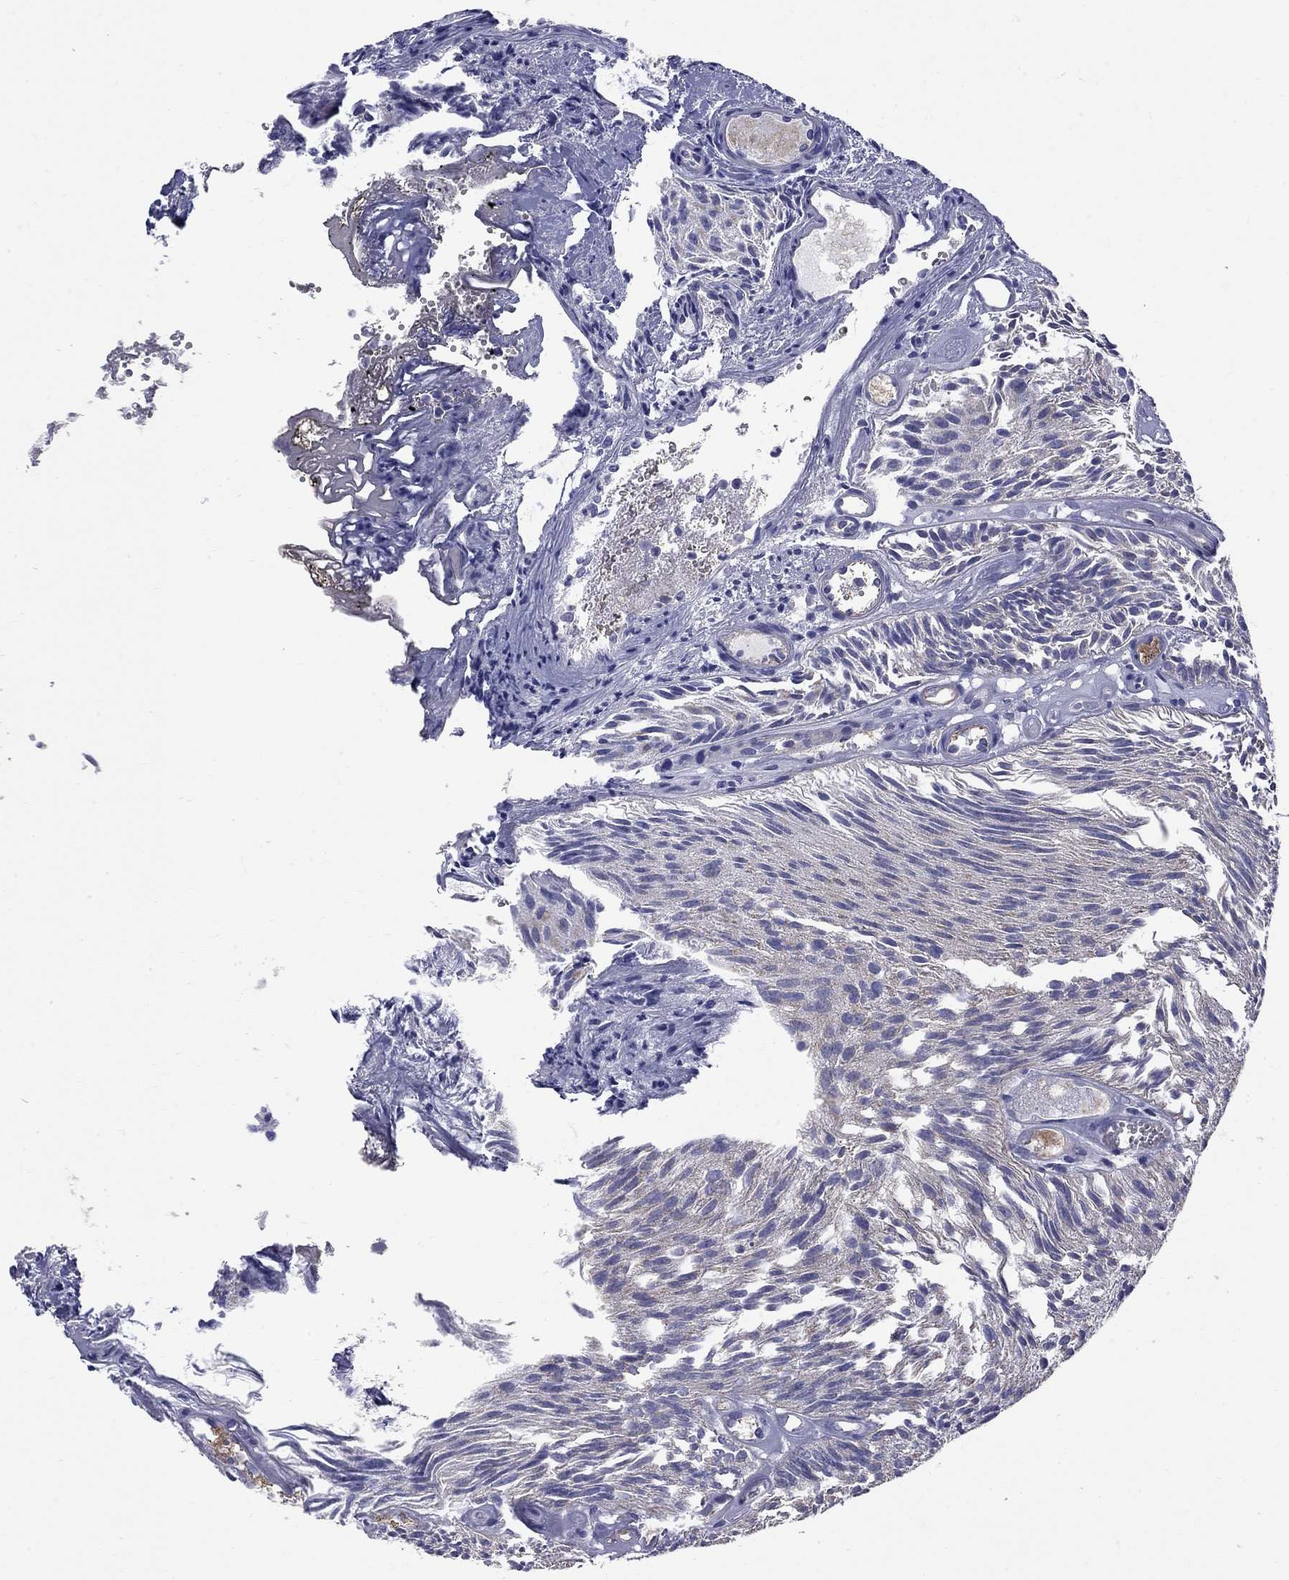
{"staining": {"intensity": "negative", "quantity": "none", "location": "none"}, "tissue": "urothelial cancer", "cell_type": "Tumor cells", "image_type": "cancer", "snomed": [{"axis": "morphology", "description": "Urothelial carcinoma, Low grade"}, {"axis": "topography", "description": "Urinary bladder"}], "caption": "This is an immunohistochemistry (IHC) micrograph of human urothelial cancer. There is no positivity in tumor cells.", "gene": "HTR4", "patient": {"sex": "female", "age": 87}}